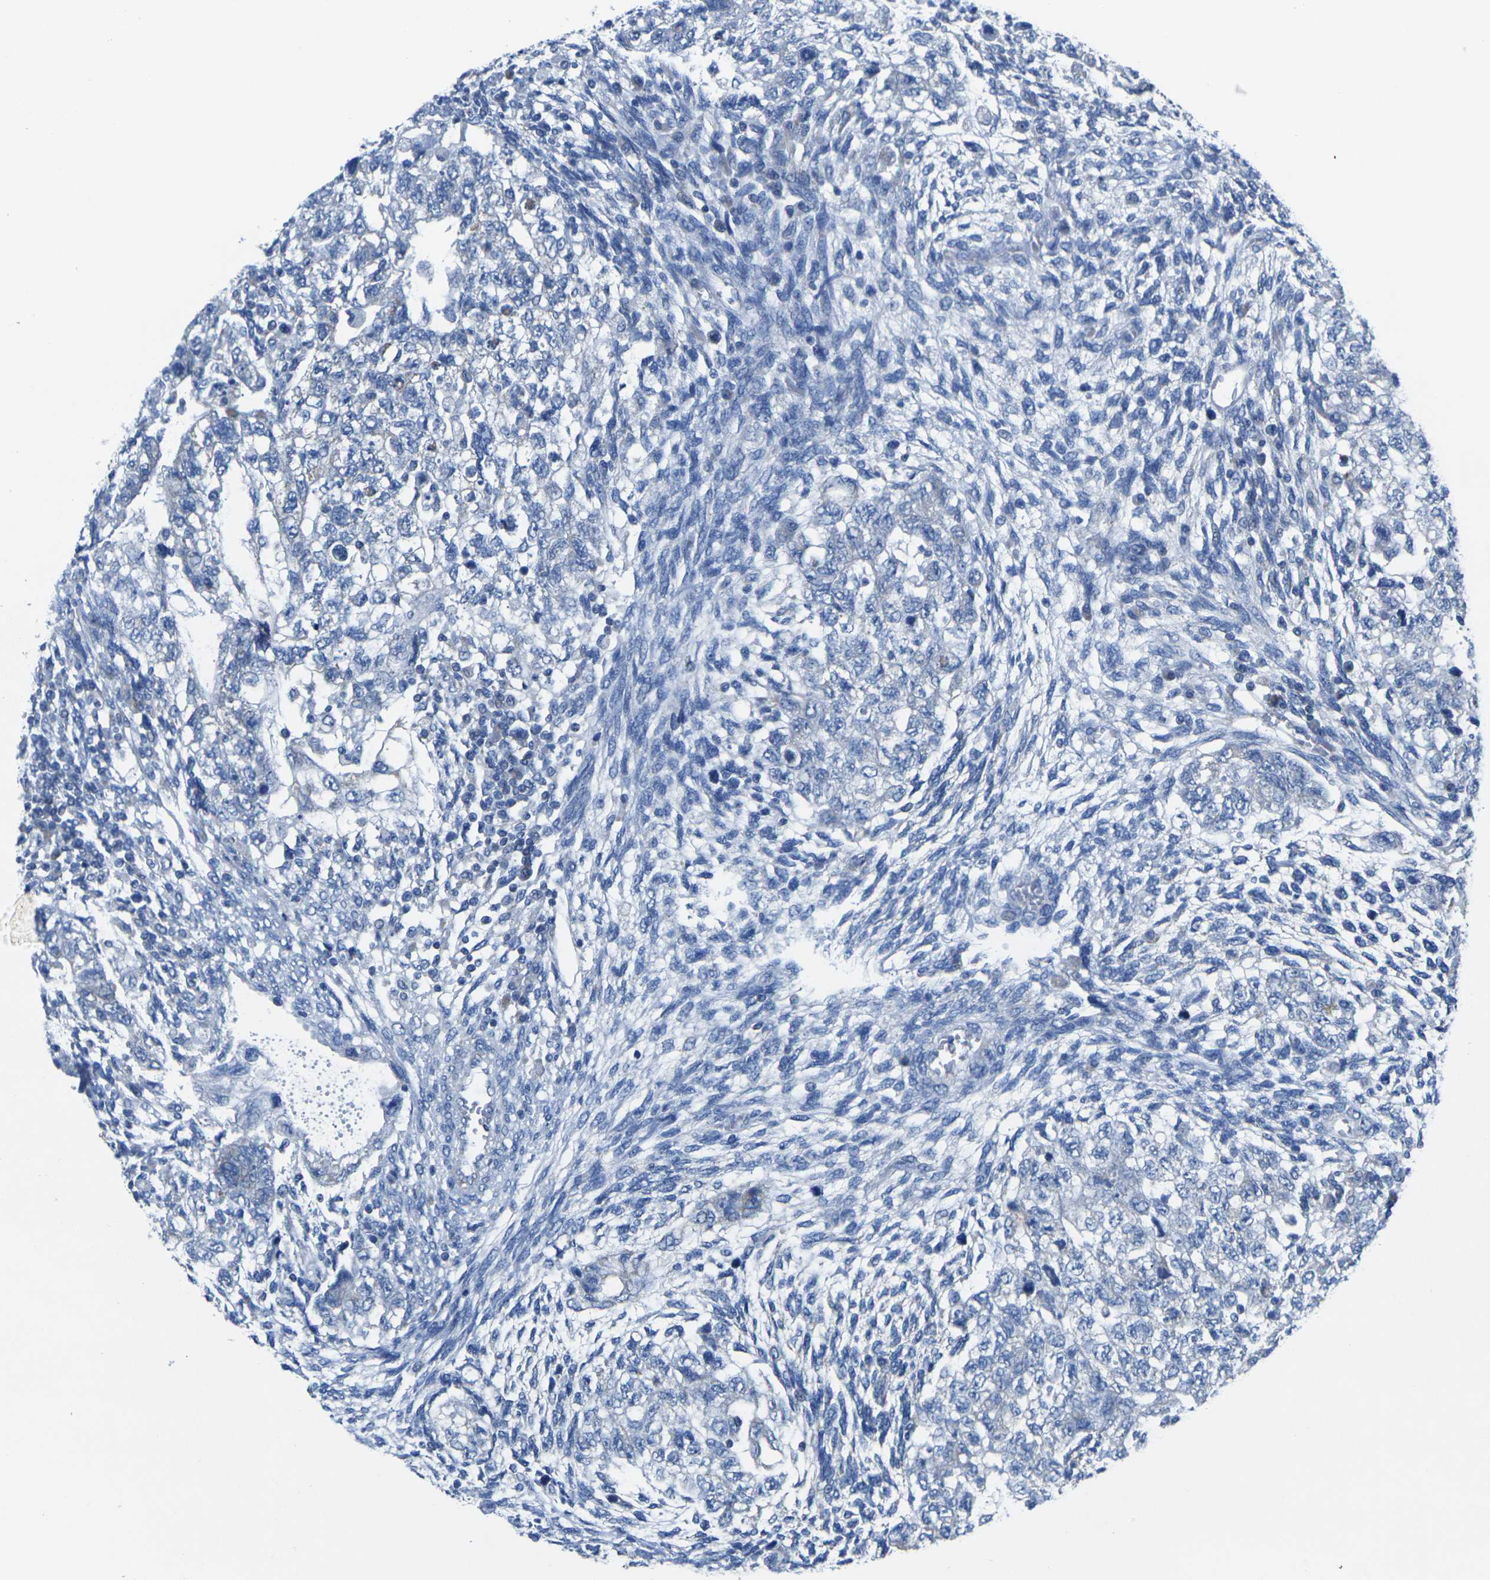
{"staining": {"intensity": "negative", "quantity": "none", "location": "none"}, "tissue": "testis cancer", "cell_type": "Tumor cells", "image_type": "cancer", "snomed": [{"axis": "morphology", "description": "Normal tissue, NOS"}, {"axis": "morphology", "description": "Carcinoma, Embryonal, NOS"}, {"axis": "topography", "description": "Testis"}], "caption": "Immunohistochemistry histopathology image of neoplastic tissue: human testis cancer stained with DAB (3,3'-diaminobenzidine) exhibits no significant protein expression in tumor cells.", "gene": "TMEM204", "patient": {"sex": "male", "age": 36}}